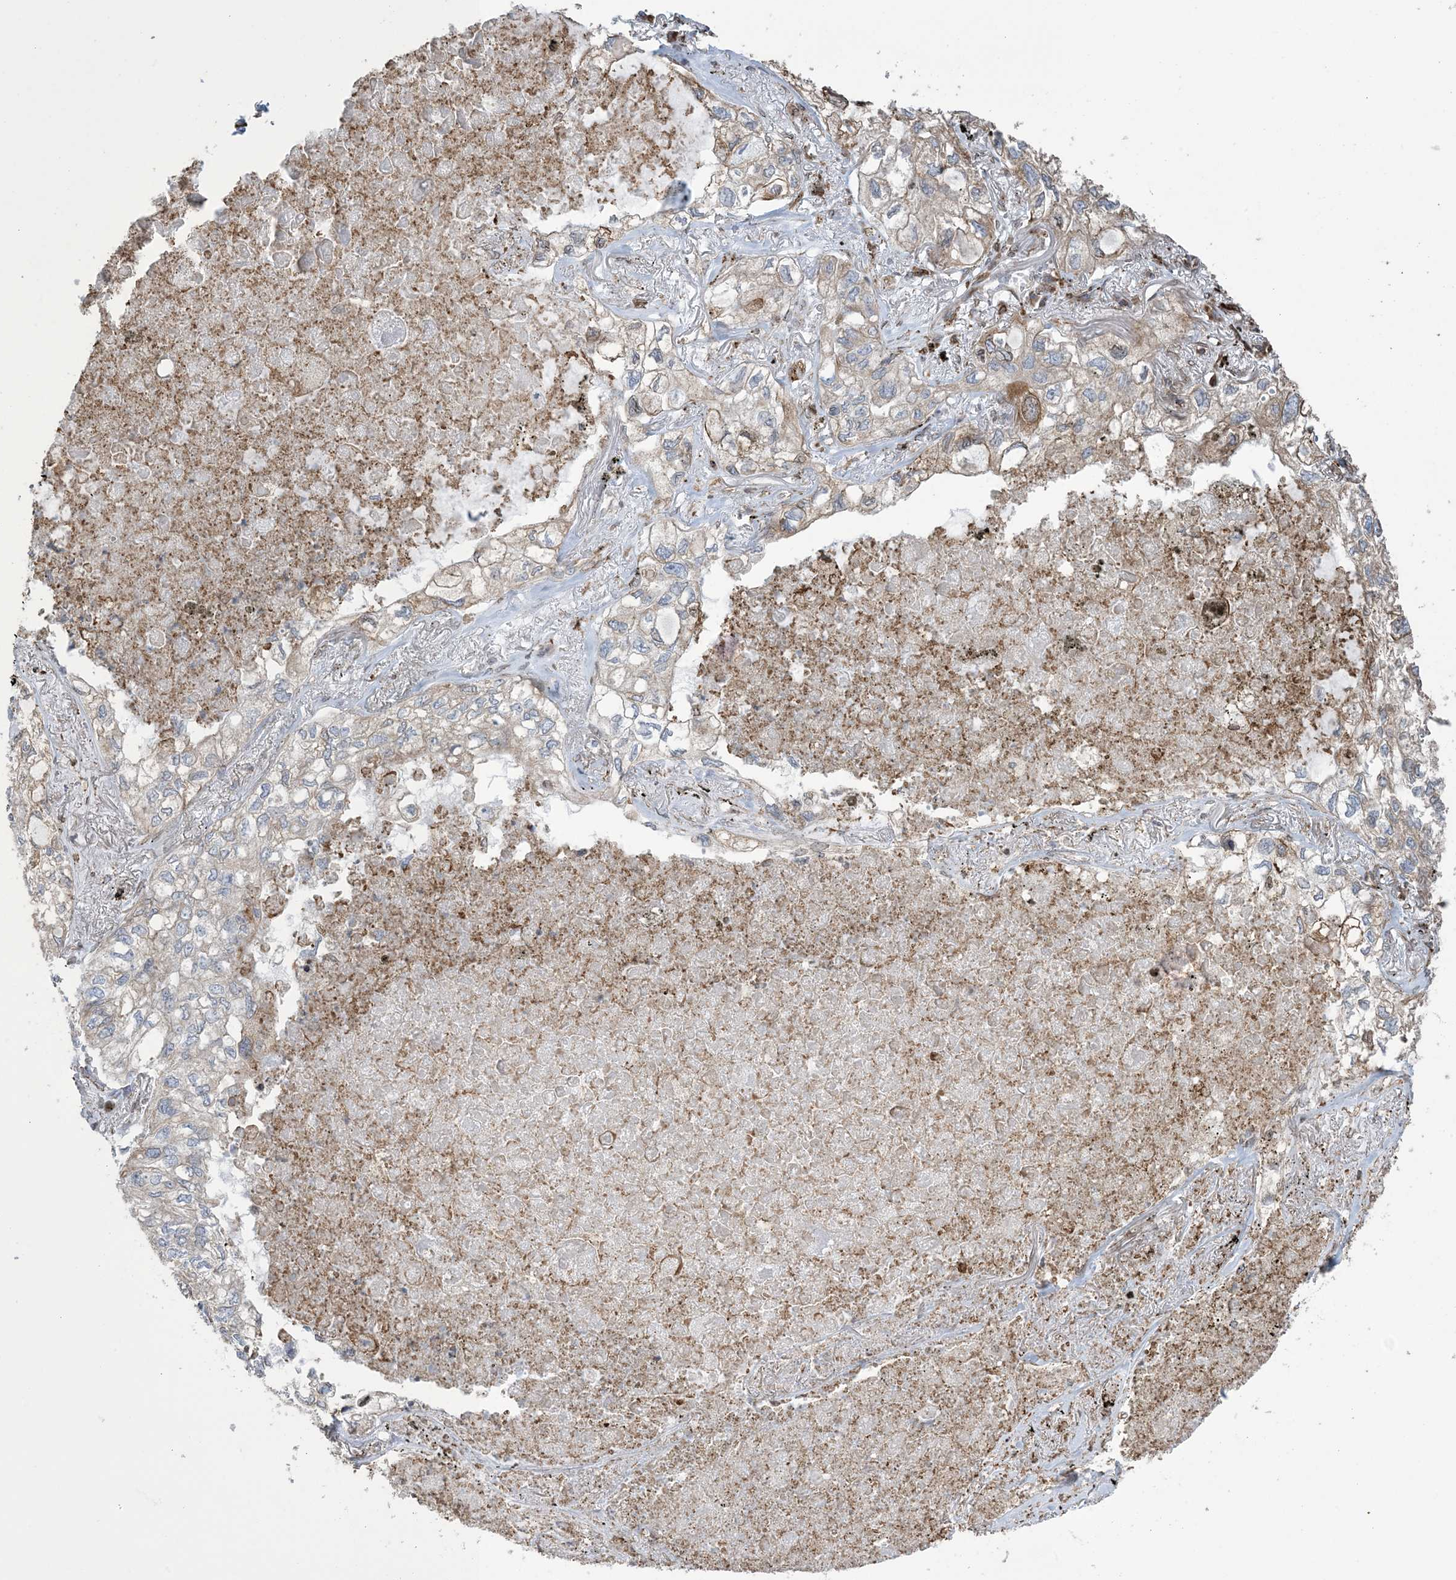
{"staining": {"intensity": "negative", "quantity": "none", "location": "none"}, "tissue": "lung cancer", "cell_type": "Tumor cells", "image_type": "cancer", "snomed": [{"axis": "morphology", "description": "Adenocarcinoma, NOS"}, {"axis": "topography", "description": "Lung"}], "caption": "IHC image of neoplastic tissue: lung cancer stained with DAB (3,3'-diaminobenzidine) shows no significant protein staining in tumor cells. (IHC, brightfield microscopy, high magnification).", "gene": "SHANK1", "patient": {"sex": "male", "age": 65}}